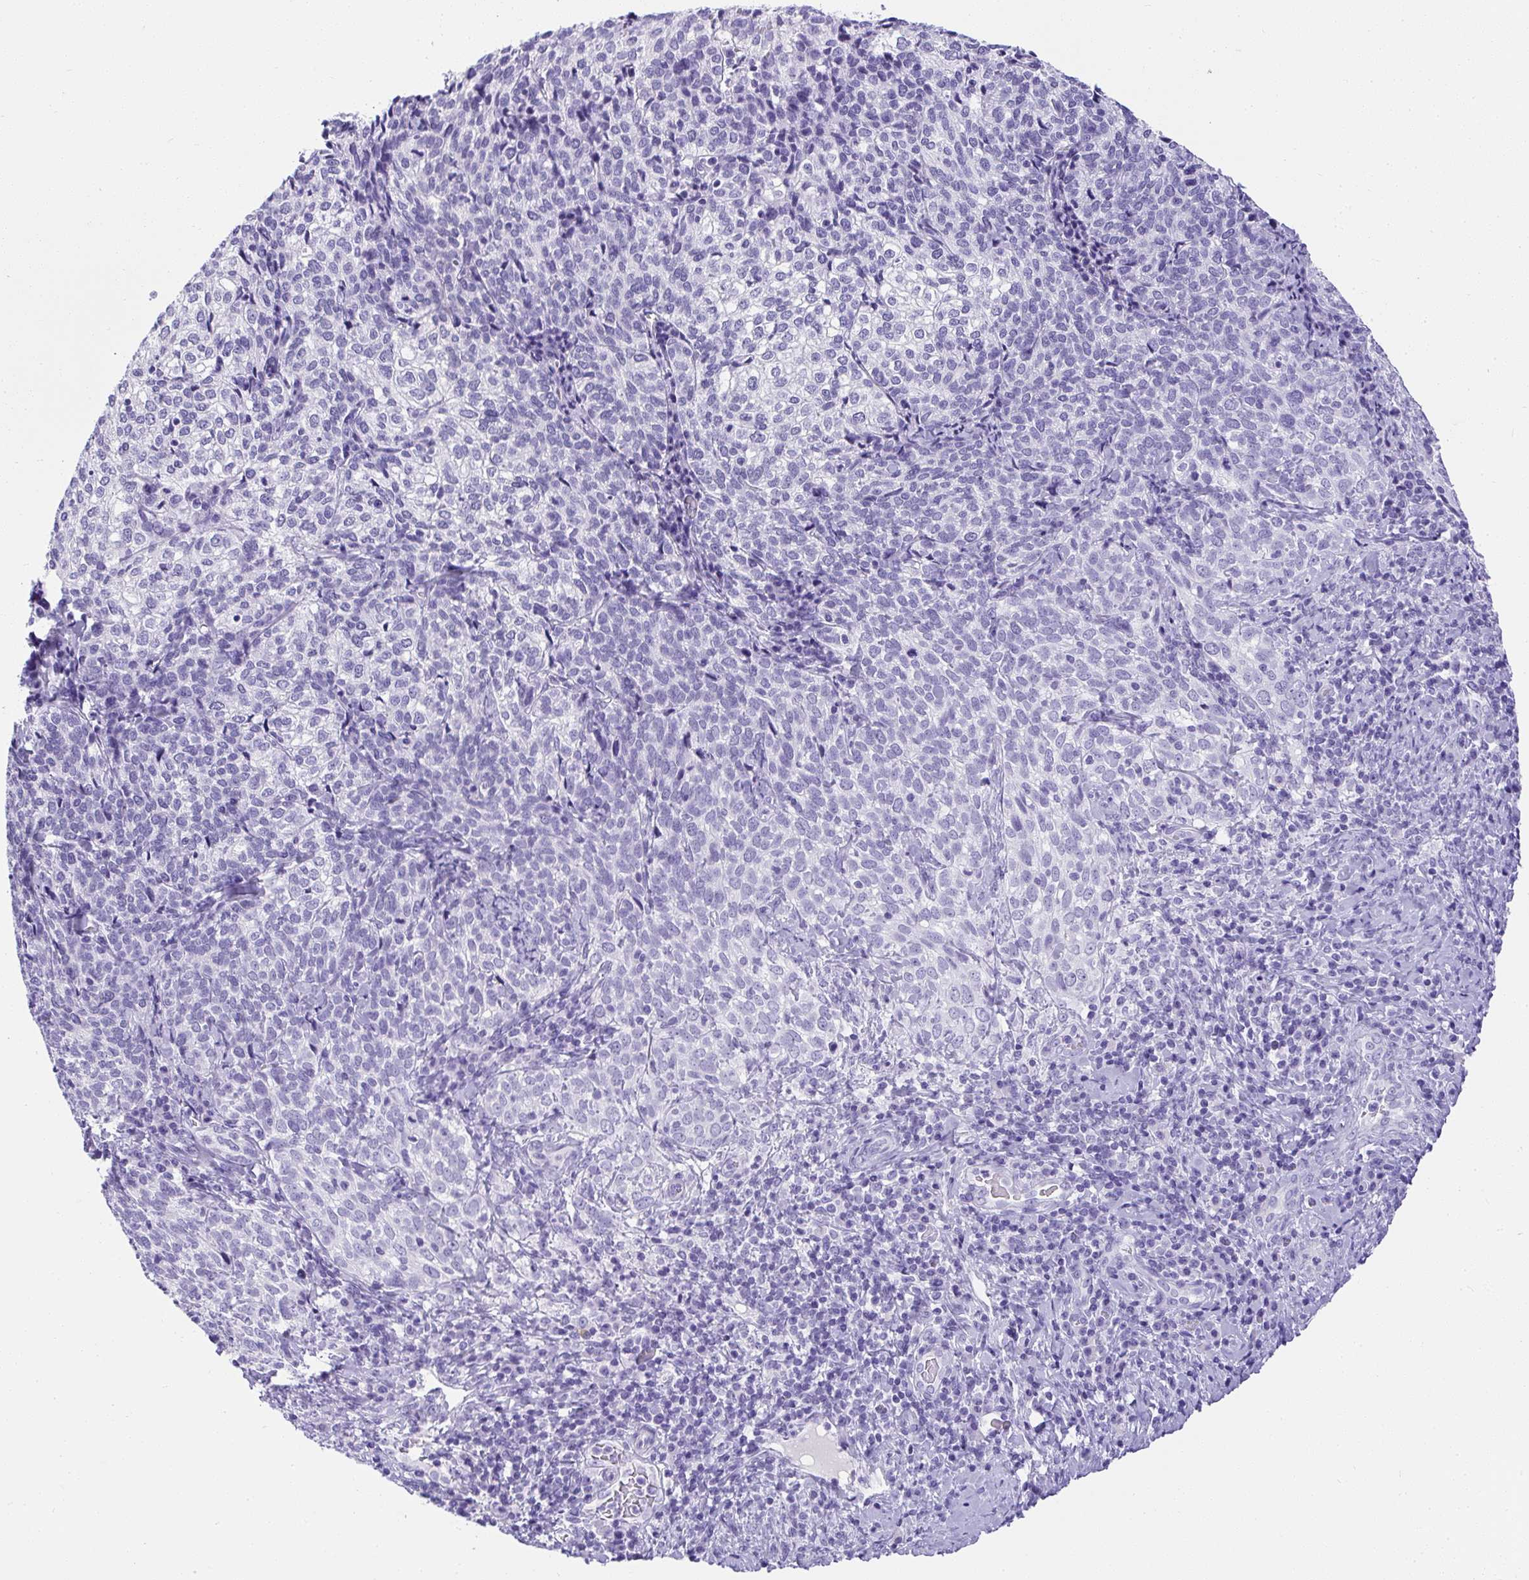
{"staining": {"intensity": "negative", "quantity": "none", "location": "none"}, "tissue": "cervical cancer", "cell_type": "Tumor cells", "image_type": "cancer", "snomed": [{"axis": "morphology", "description": "Normal tissue, NOS"}, {"axis": "morphology", "description": "Squamous cell carcinoma, NOS"}, {"axis": "topography", "description": "Vagina"}, {"axis": "topography", "description": "Cervix"}], "caption": "High power microscopy photomicrograph of an immunohistochemistry micrograph of cervical squamous cell carcinoma, revealing no significant staining in tumor cells.", "gene": "AVIL", "patient": {"sex": "female", "age": 45}}